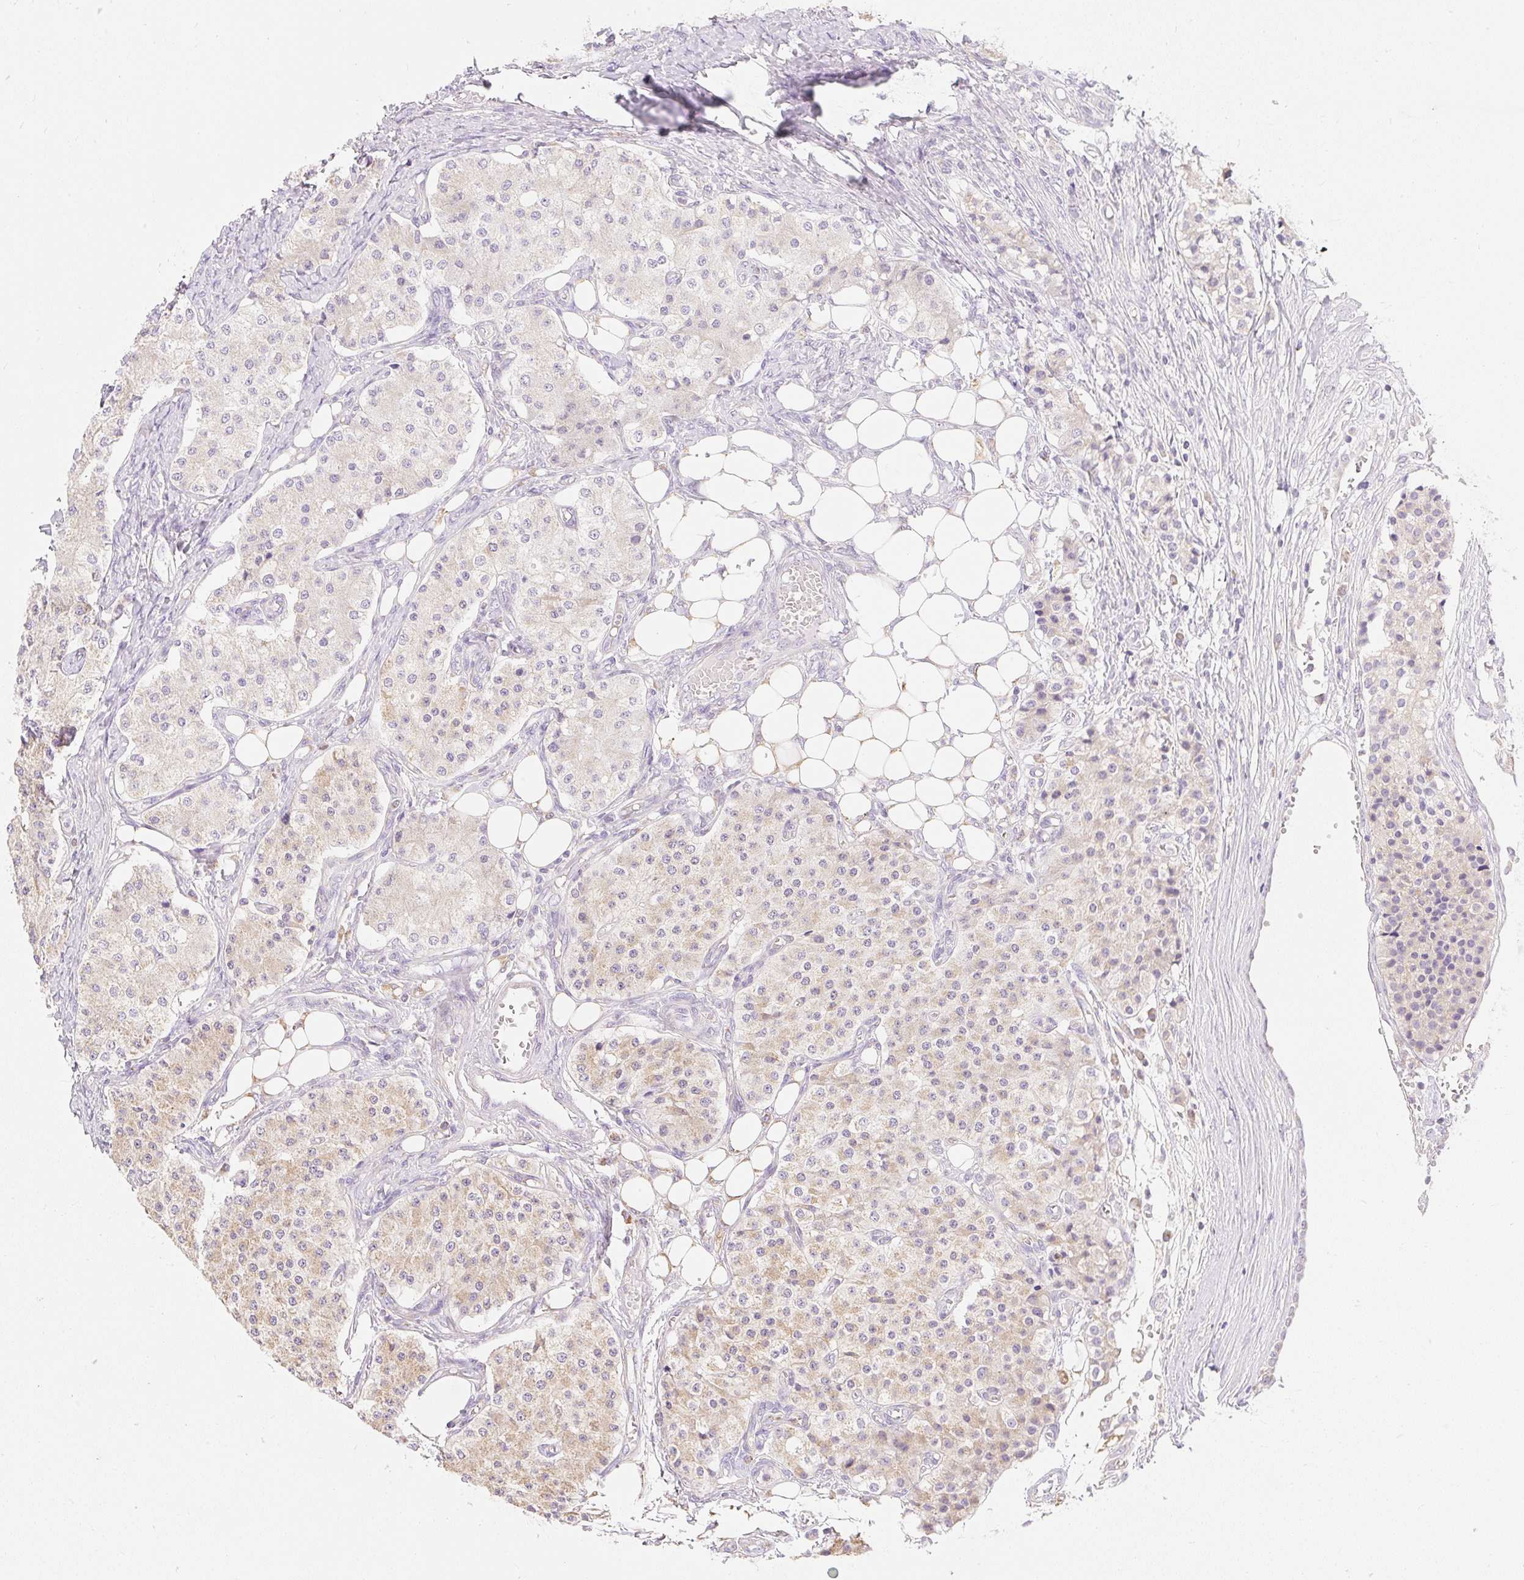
{"staining": {"intensity": "weak", "quantity": ">75%", "location": "cytoplasmic/membranous"}, "tissue": "carcinoid", "cell_type": "Tumor cells", "image_type": "cancer", "snomed": [{"axis": "morphology", "description": "Carcinoid, malignant, NOS"}, {"axis": "topography", "description": "Colon"}], "caption": "Carcinoid (malignant) stained with a protein marker reveals weak staining in tumor cells.", "gene": "DHX35", "patient": {"sex": "female", "age": 52}}